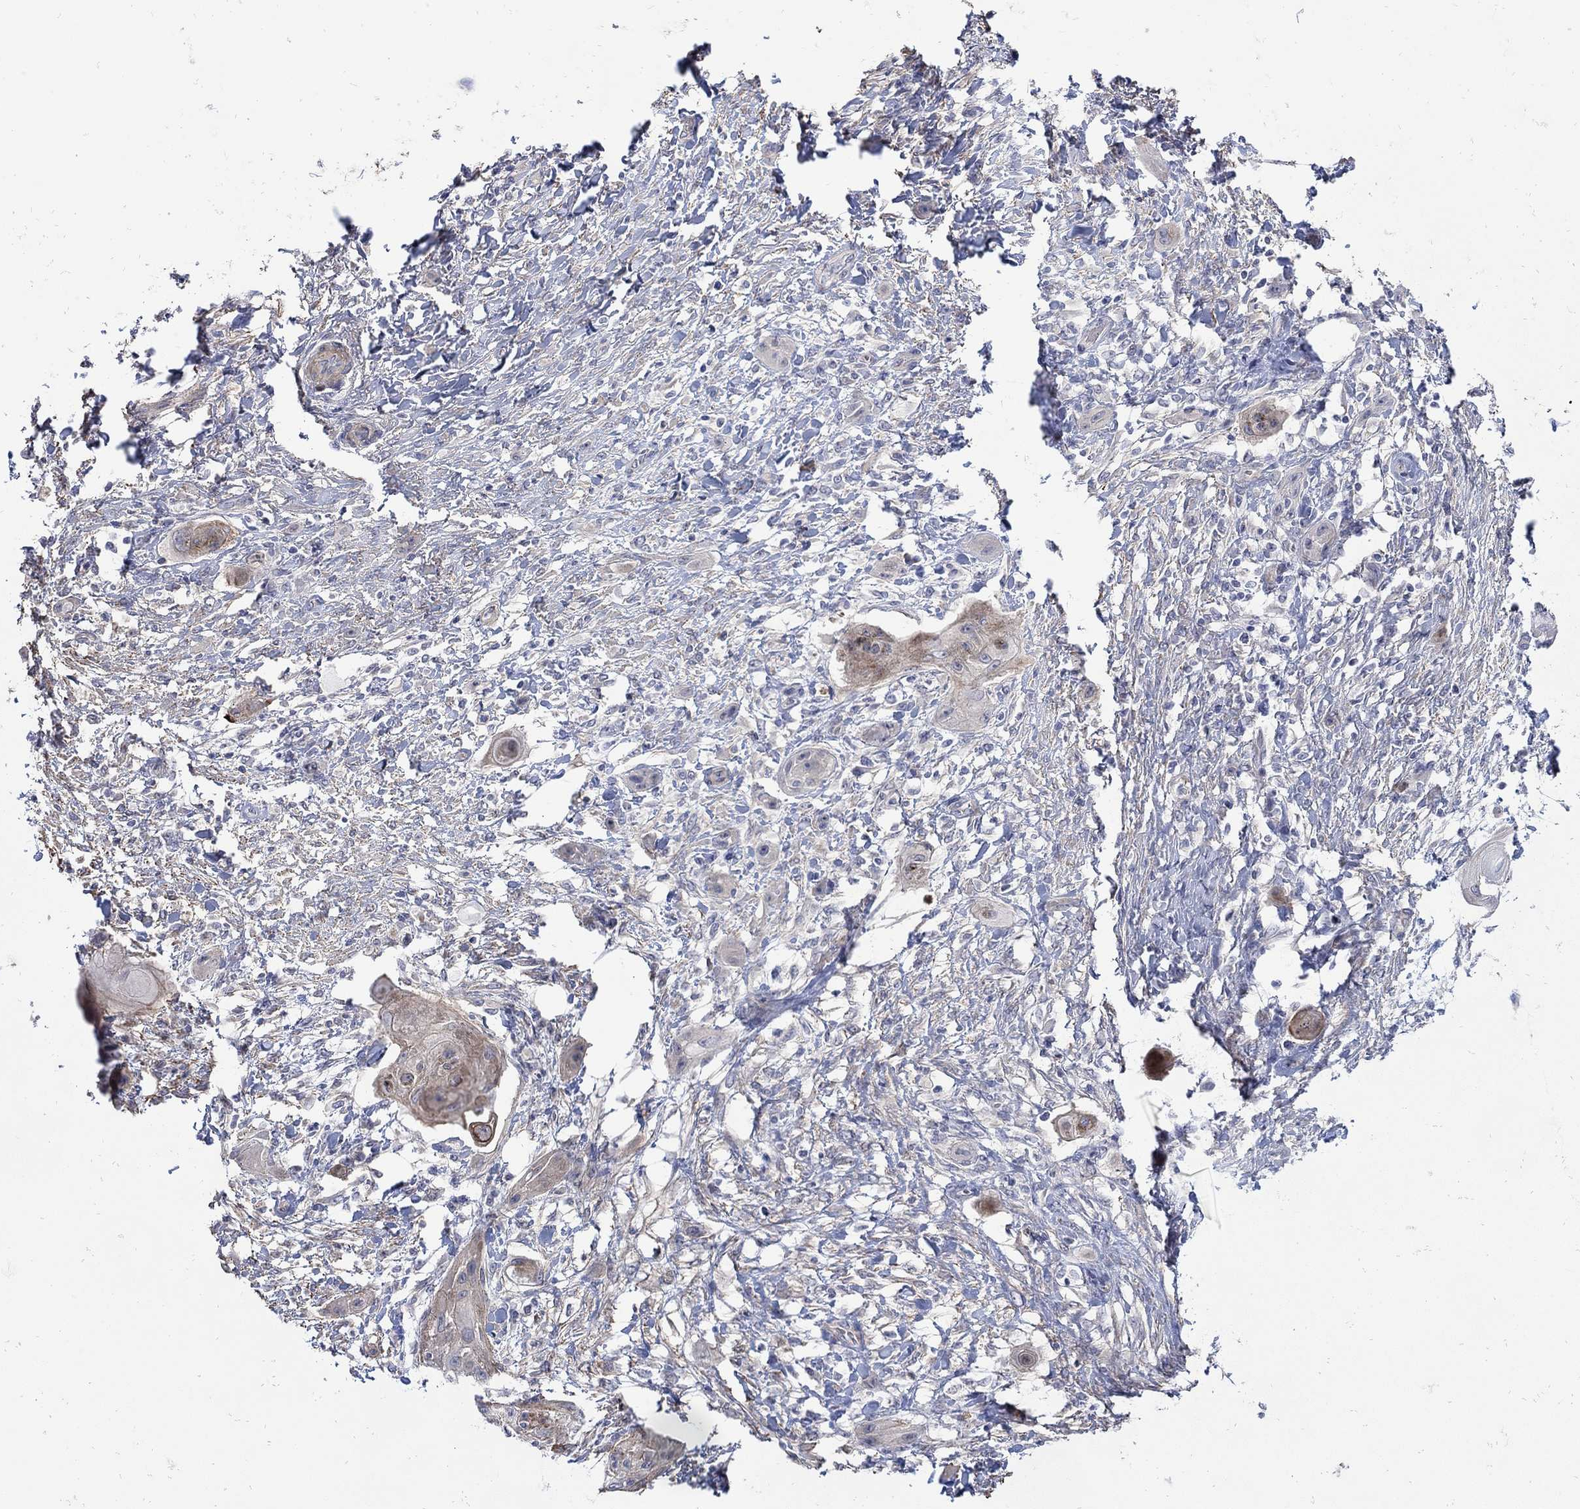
{"staining": {"intensity": "weak", "quantity": "<25%", "location": "cytoplasmic/membranous"}, "tissue": "skin cancer", "cell_type": "Tumor cells", "image_type": "cancer", "snomed": [{"axis": "morphology", "description": "Squamous cell carcinoma, NOS"}, {"axis": "topography", "description": "Skin"}], "caption": "High magnification brightfield microscopy of skin cancer stained with DAB (3,3'-diaminobenzidine) (brown) and counterstained with hematoxylin (blue): tumor cells show no significant positivity. (Immunohistochemistry, brightfield microscopy, high magnification).", "gene": "SCN7A", "patient": {"sex": "male", "age": 62}}